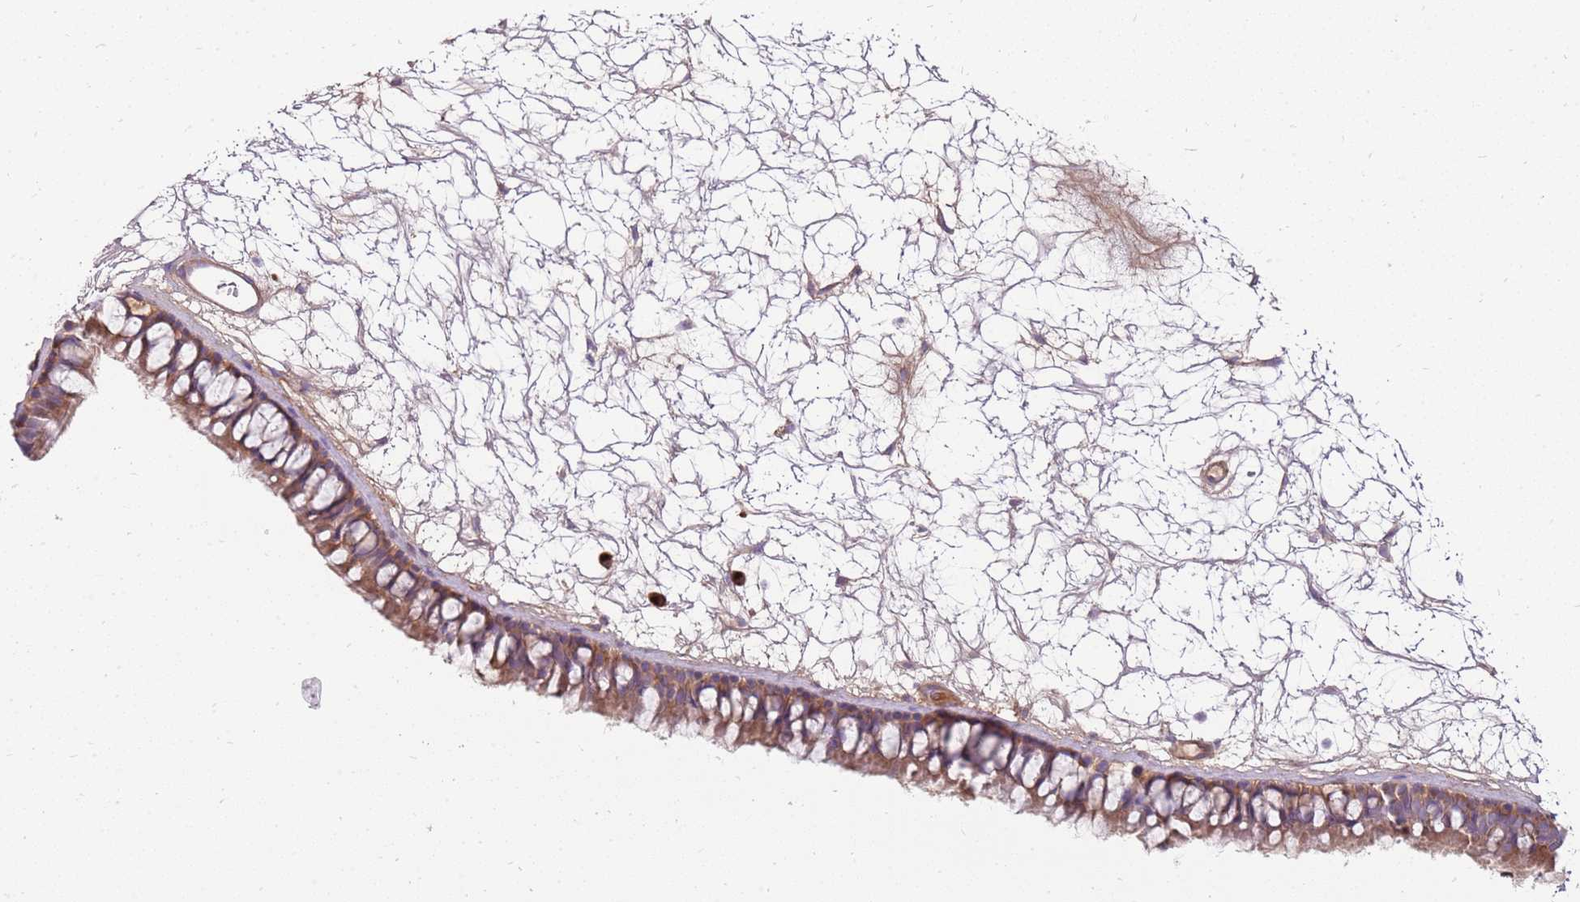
{"staining": {"intensity": "moderate", "quantity": ">75%", "location": "cytoplasmic/membranous"}, "tissue": "nasopharynx", "cell_type": "Respiratory epithelial cells", "image_type": "normal", "snomed": [{"axis": "morphology", "description": "Normal tissue, NOS"}, {"axis": "topography", "description": "Nasopharynx"}], "caption": "This photomicrograph exhibits IHC staining of benign human nasopharynx, with medium moderate cytoplasmic/membranous staining in about >75% of respiratory epithelial cells.", "gene": "MCUB", "patient": {"sex": "male", "age": 64}}